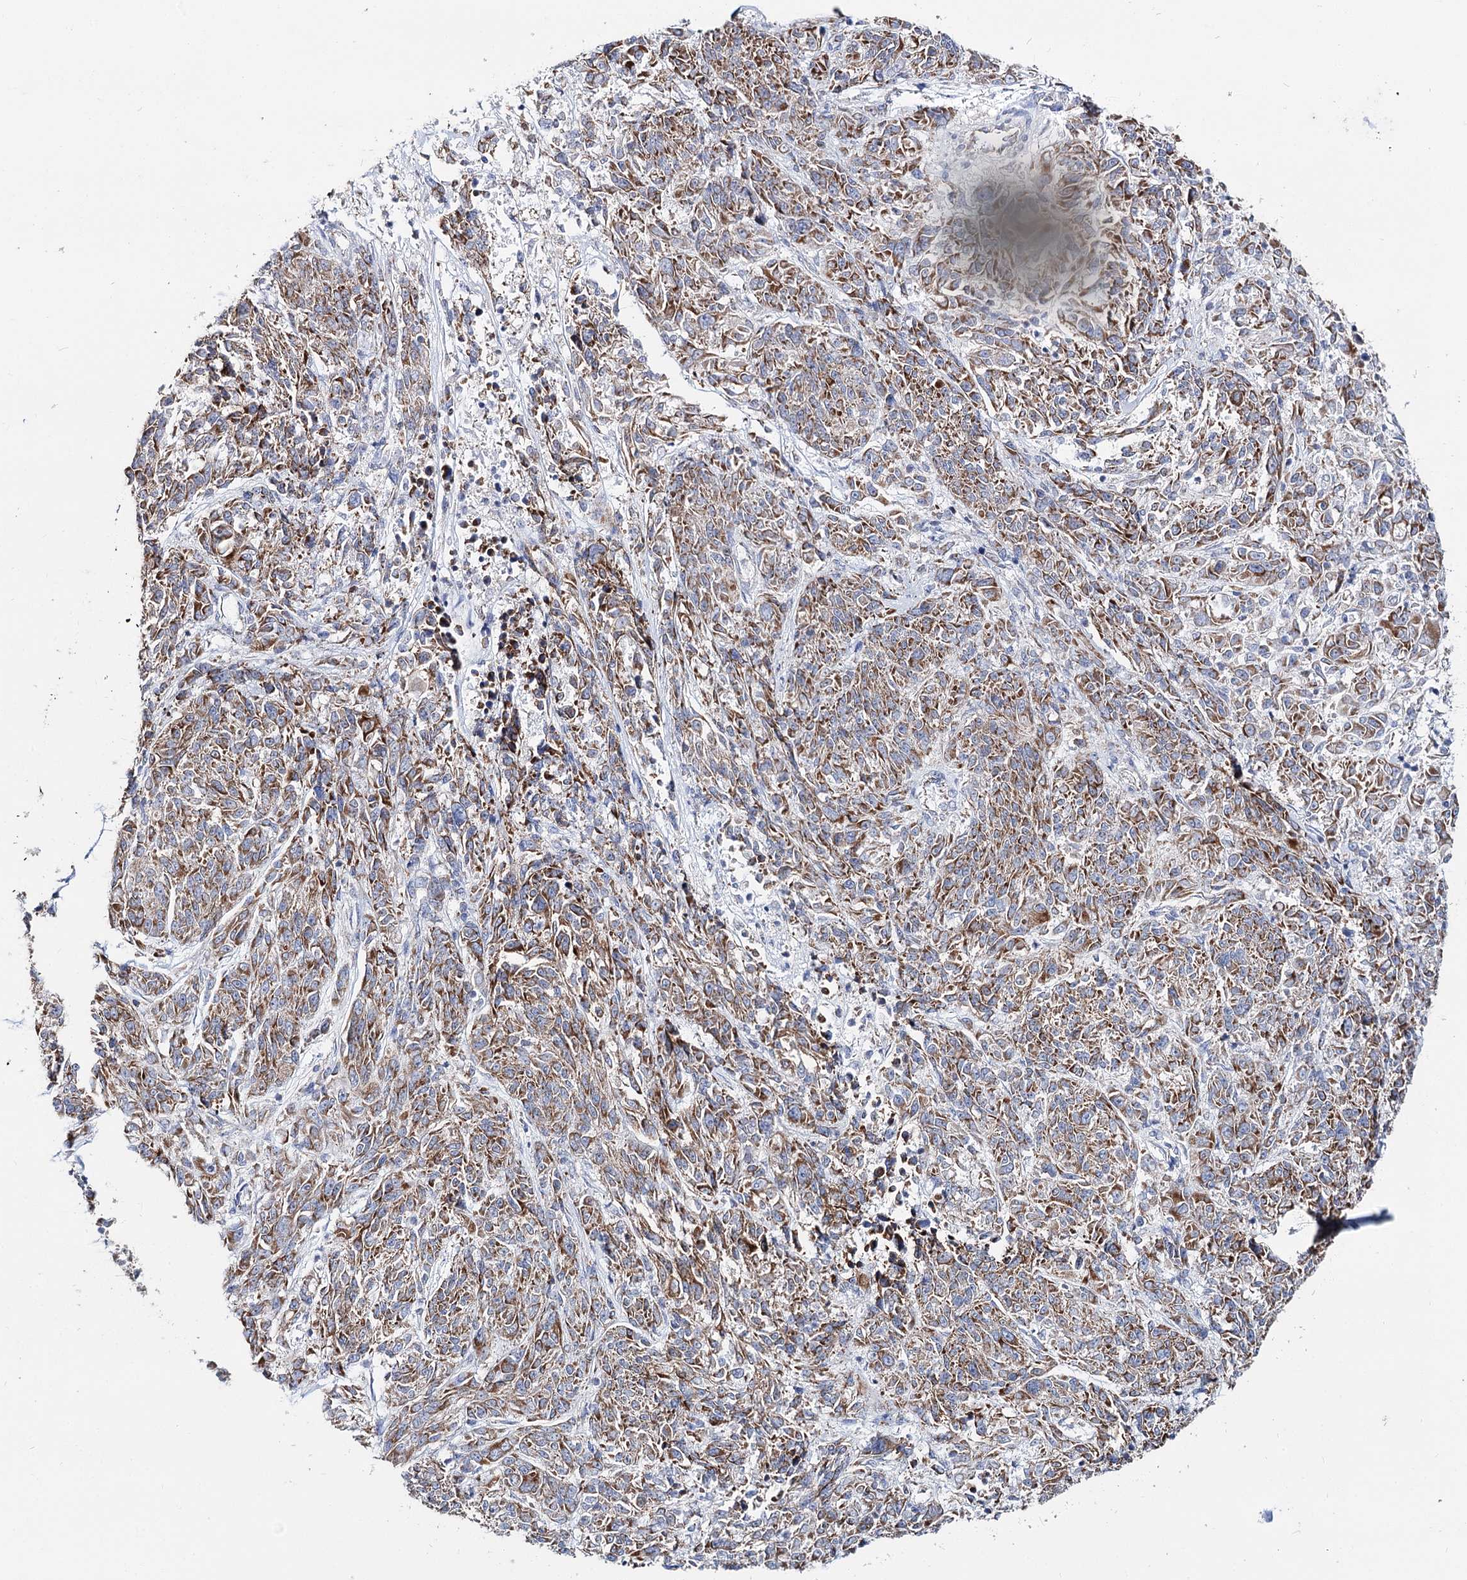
{"staining": {"intensity": "moderate", "quantity": ">75%", "location": "cytoplasmic/membranous"}, "tissue": "melanoma", "cell_type": "Tumor cells", "image_type": "cancer", "snomed": [{"axis": "morphology", "description": "Malignant melanoma, NOS"}, {"axis": "topography", "description": "Skin"}], "caption": "A brown stain labels moderate cytoplasmic/membranous positivity of a protein in human melanoma tumor cells. The staining was performed using DAB (3,3'-diaminobenzidine), with brown indicating positive protein expression. Nuclei are stained blue with hematoxylin.", "gene": "MCCC2", "patient": {"sex": "male", "age": 53}}